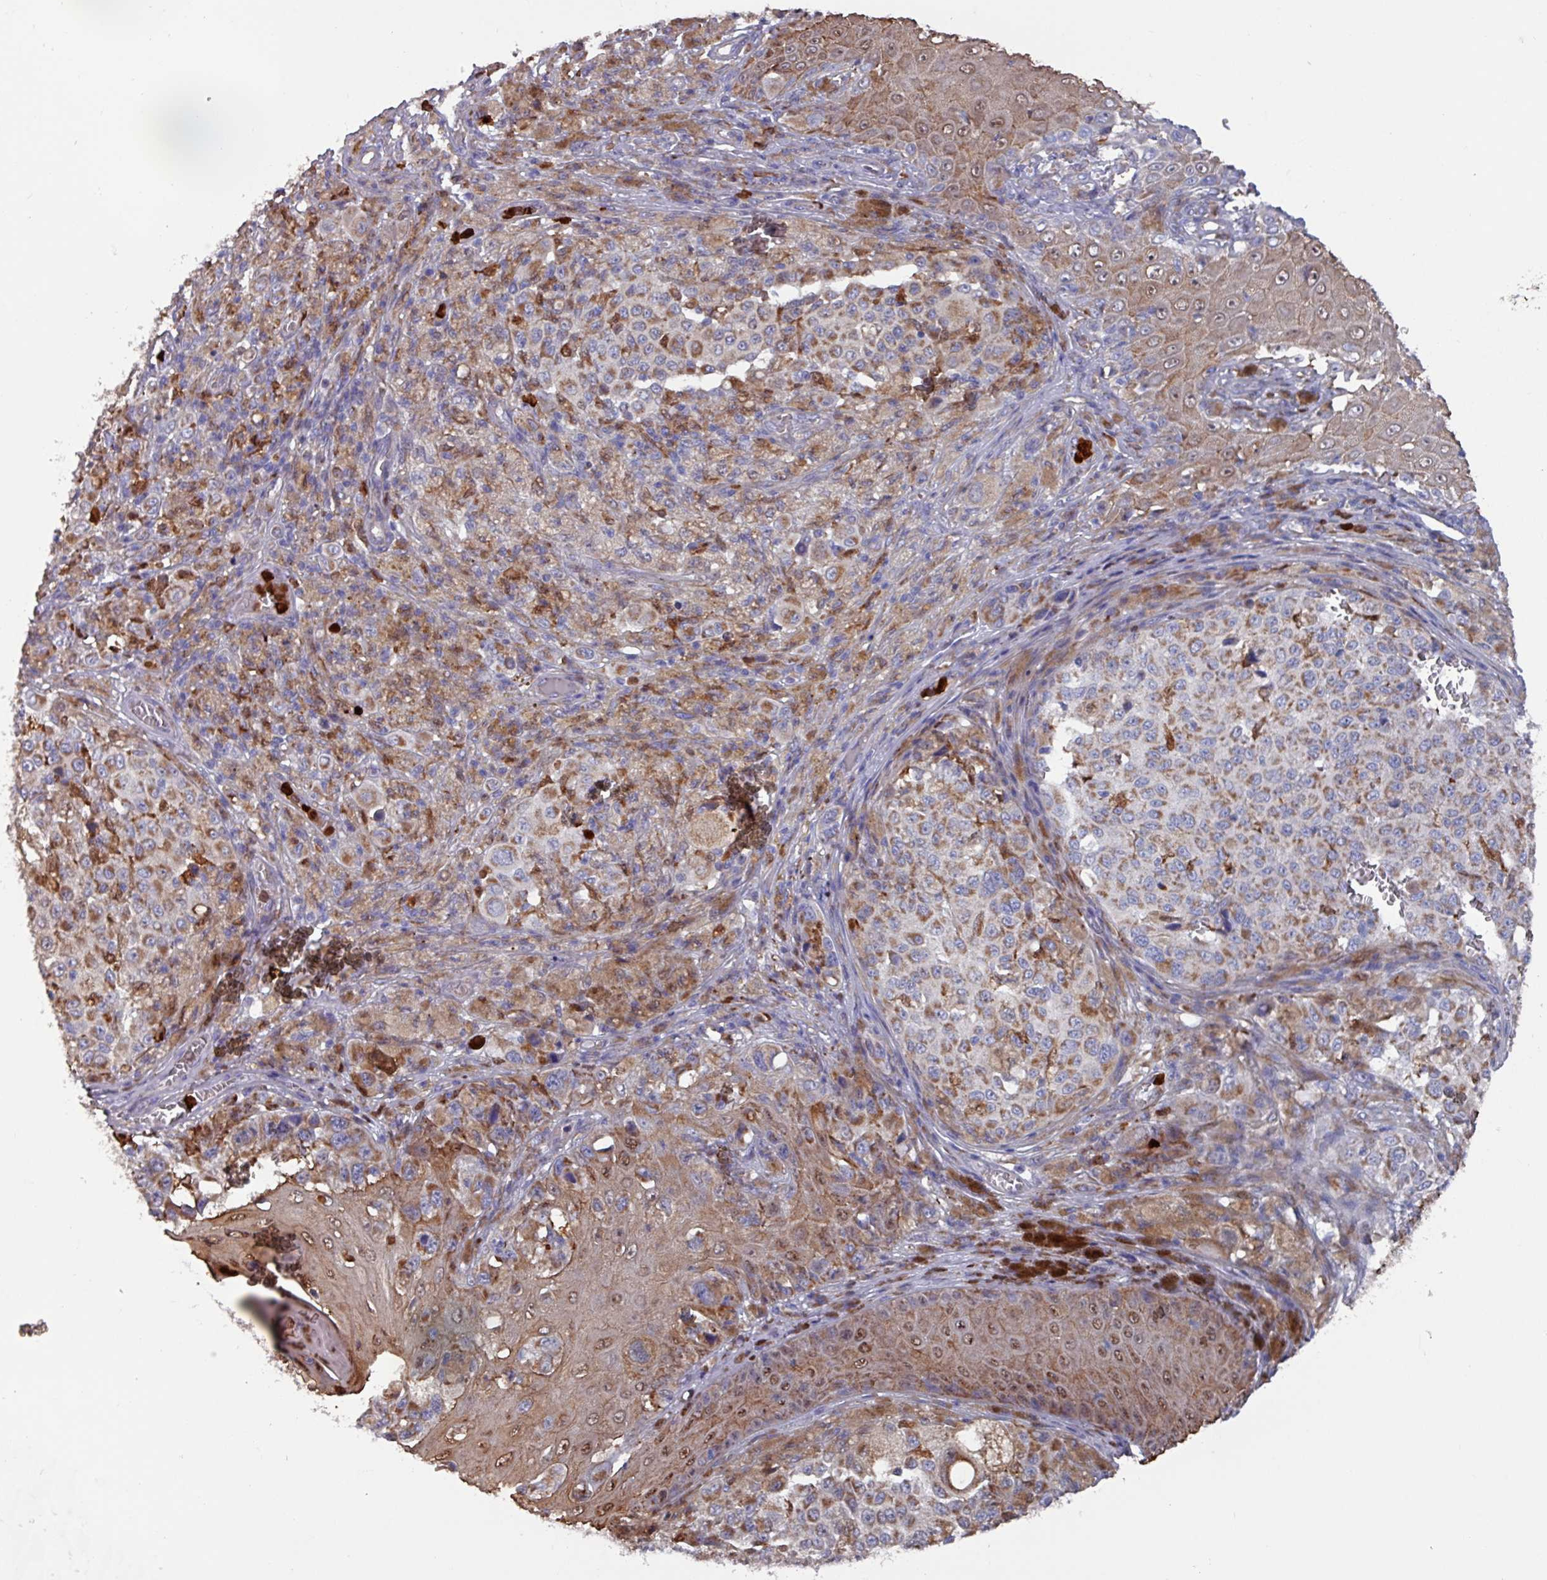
{"staining": {"intensity": "moderate", "quantity": ">75%", "location": "cytoplasmic/membranous"}, "tissue": "melanoma", "cell_type": "Tumor cells", "image_type": "cancer", "snomed": [{"axis": "morphology", "description": "Malignant melanoma, NOS"}, {"axis": "topography", "description": "Skin"}], "caption": "This image exhibits IHC staining of malignant melanoma, with medium moderate cytoplasmic/membranous positivity in about >75% of tumor cells.", "gene": "UQCC2", "patient": {"sex": "female", "age": 63}}